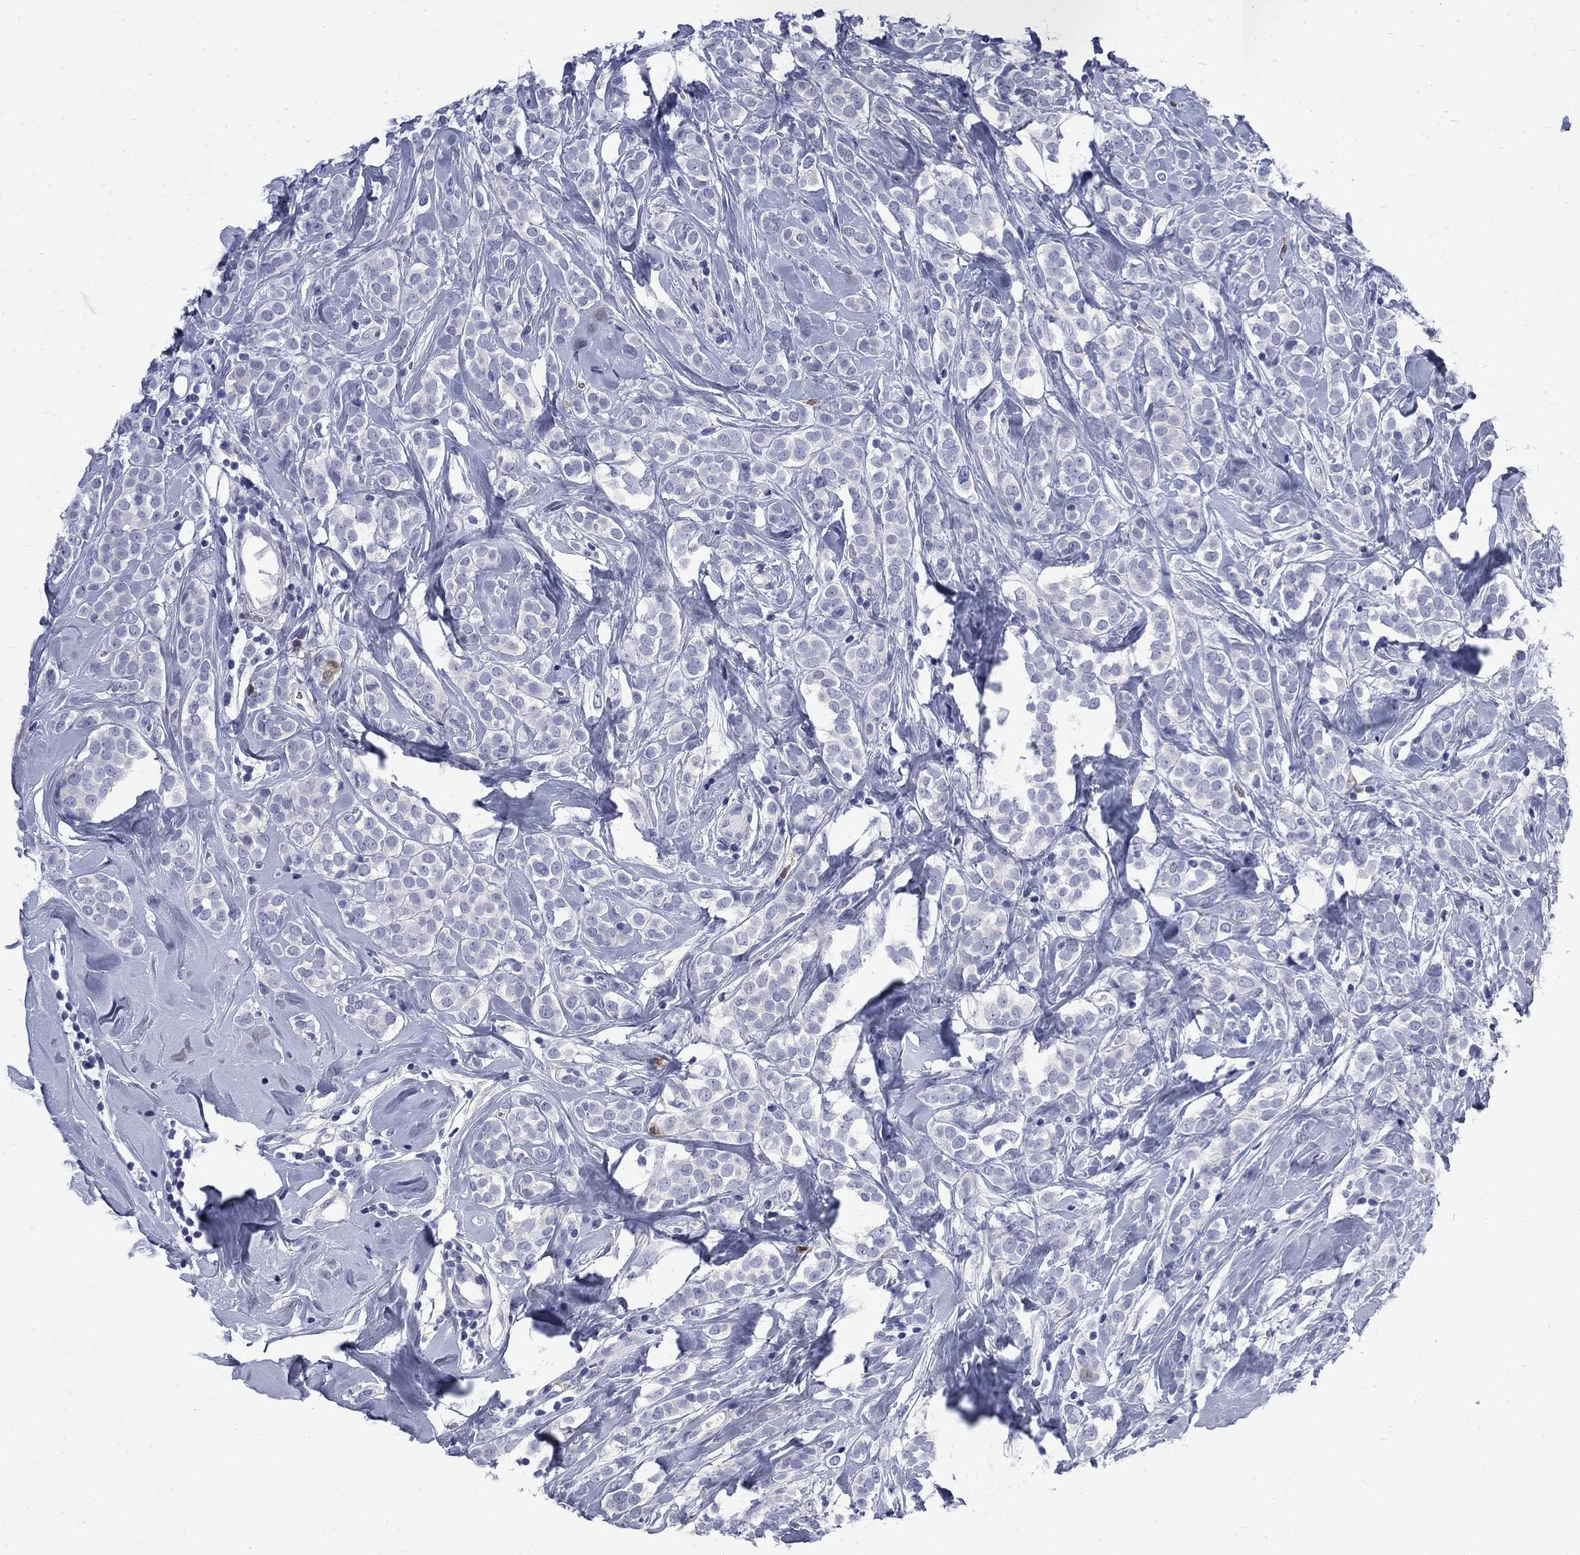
{"staining": {"intensity": "negative", "quantity": "none", "location": "none"}, "tissue": "breast cancer", "cell_type": "Tumor cells", "image_type": "cancer", "snomed": [{"axis": "morphology", "description": "Lobular carcinoma"}, {"axis": "topography", "description": "Breast"}], "caption": "Protein analysis of breast lobular carcinoma demonstrates no significant staining in tumor cells.", "gene": "SERPINB2", "patient": {"sex": "female", "age": 49}}